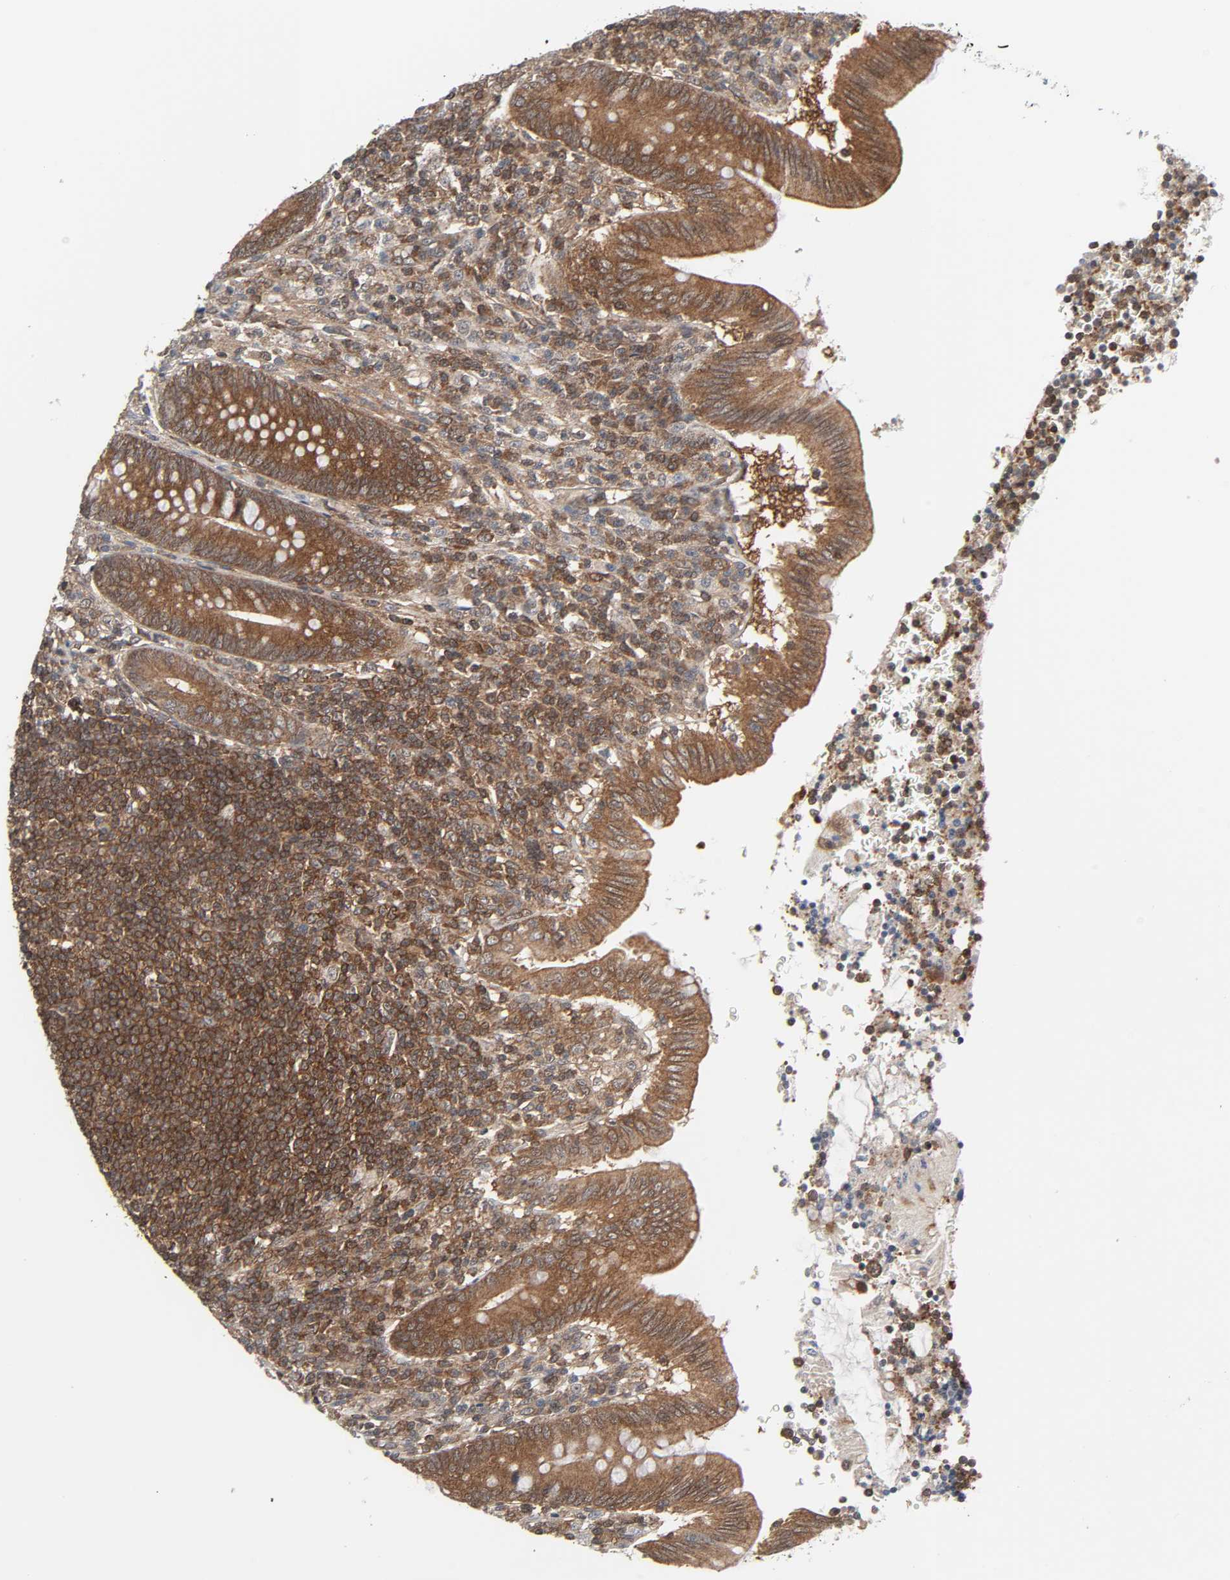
{"staining": {"intensity": "moderate", "quantity": ">75%", "location": "cytoplasmic/membranous"}, "tissue": "appendix", "cell_type": "Glandular cells", "image_type": "normal", "snomed": [{"axis": "morphology", "description": "Normal tissue, NOS"}, {"axis": "morphology", "description": "Inflammation, NOS"}, {"axis": "topography", "description": "Appendix"}], "caption": "This micrograph exhibits benign appendix stained with IHC to label a protein in brown. The cytoplasmic/membranous of glandular cells show moderate positivity for the protein. Nuclei are counter-stained blue.", "gene": "GSK3A", "patient": {"sex": "male", "age": 46}}